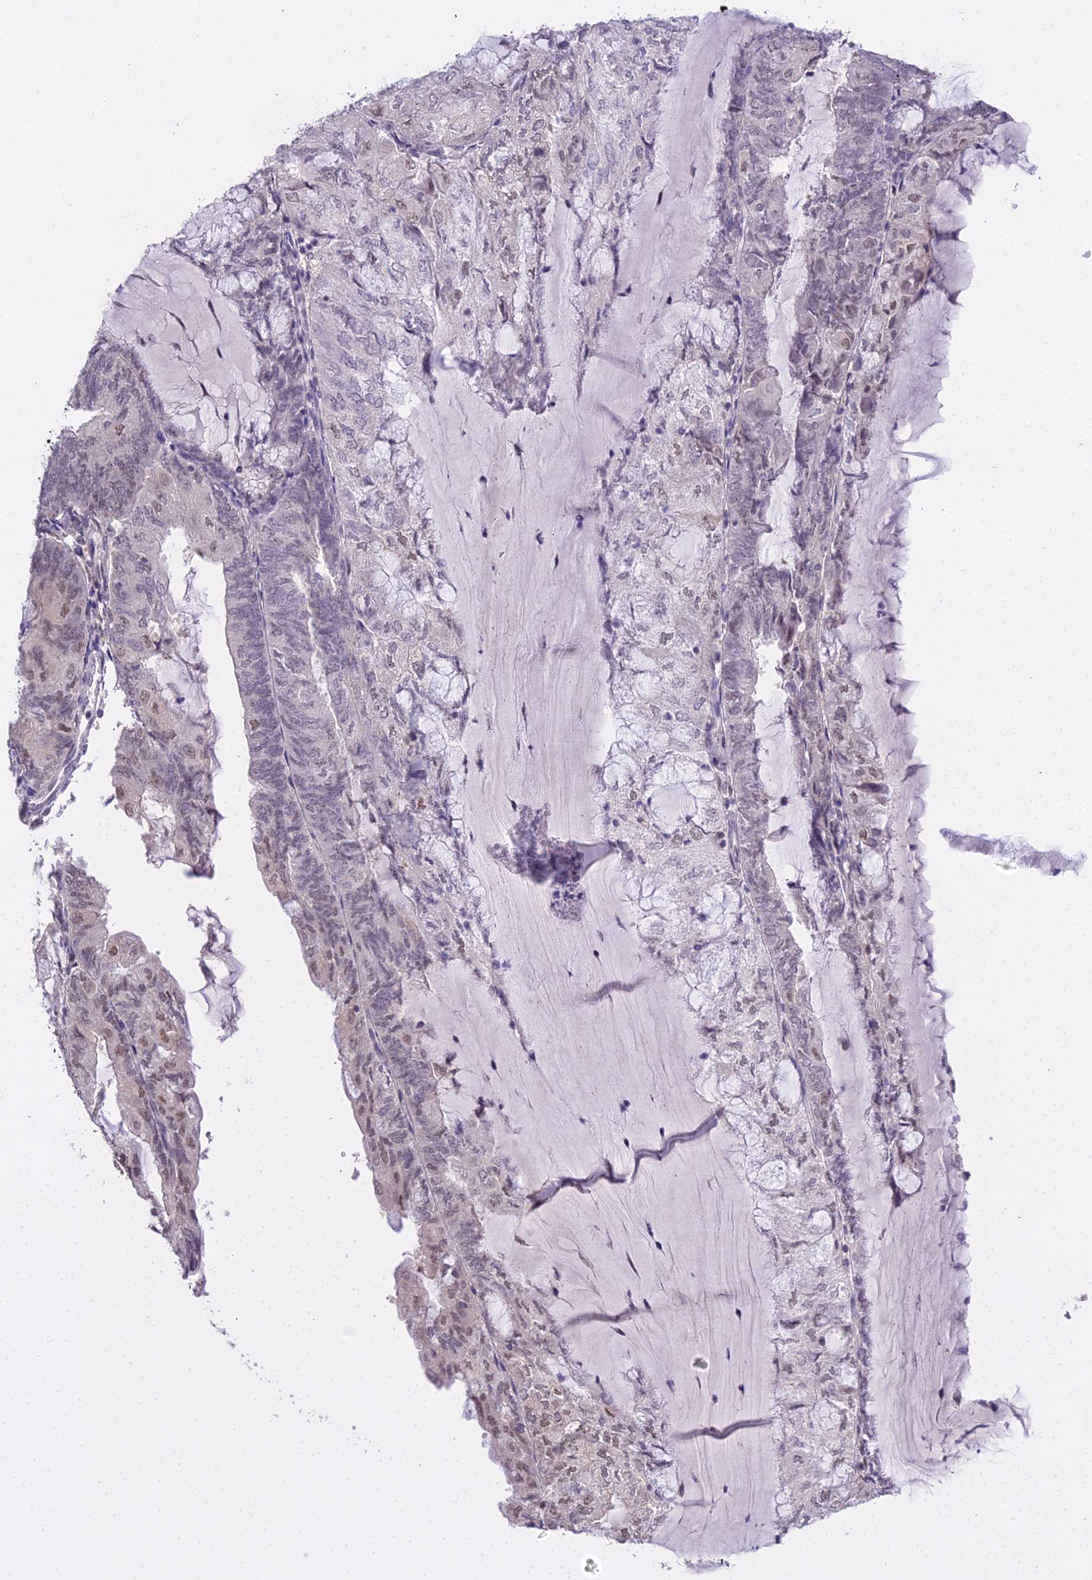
{"staining": {"intensity": "moderate", "quantity": "25%-75%", "location": "nuclear"}, "tissue": "endometrial cancer", "cell_type": "Tumor cells", "image_type": "cancer", "snomed": [{"axis": "morphology", "description": "Adenocarcinoma, NOS"}, {"axis": "topography", "description": "Endometrium"}], "caption": "Tumor cells demonstrate moderate nuclear staining in approximately 25%-75% of cells in endometrial cancer (adenocarcinoma).", "gene": "MAT2A", "patient": {"sex": "female", "age": 81}}